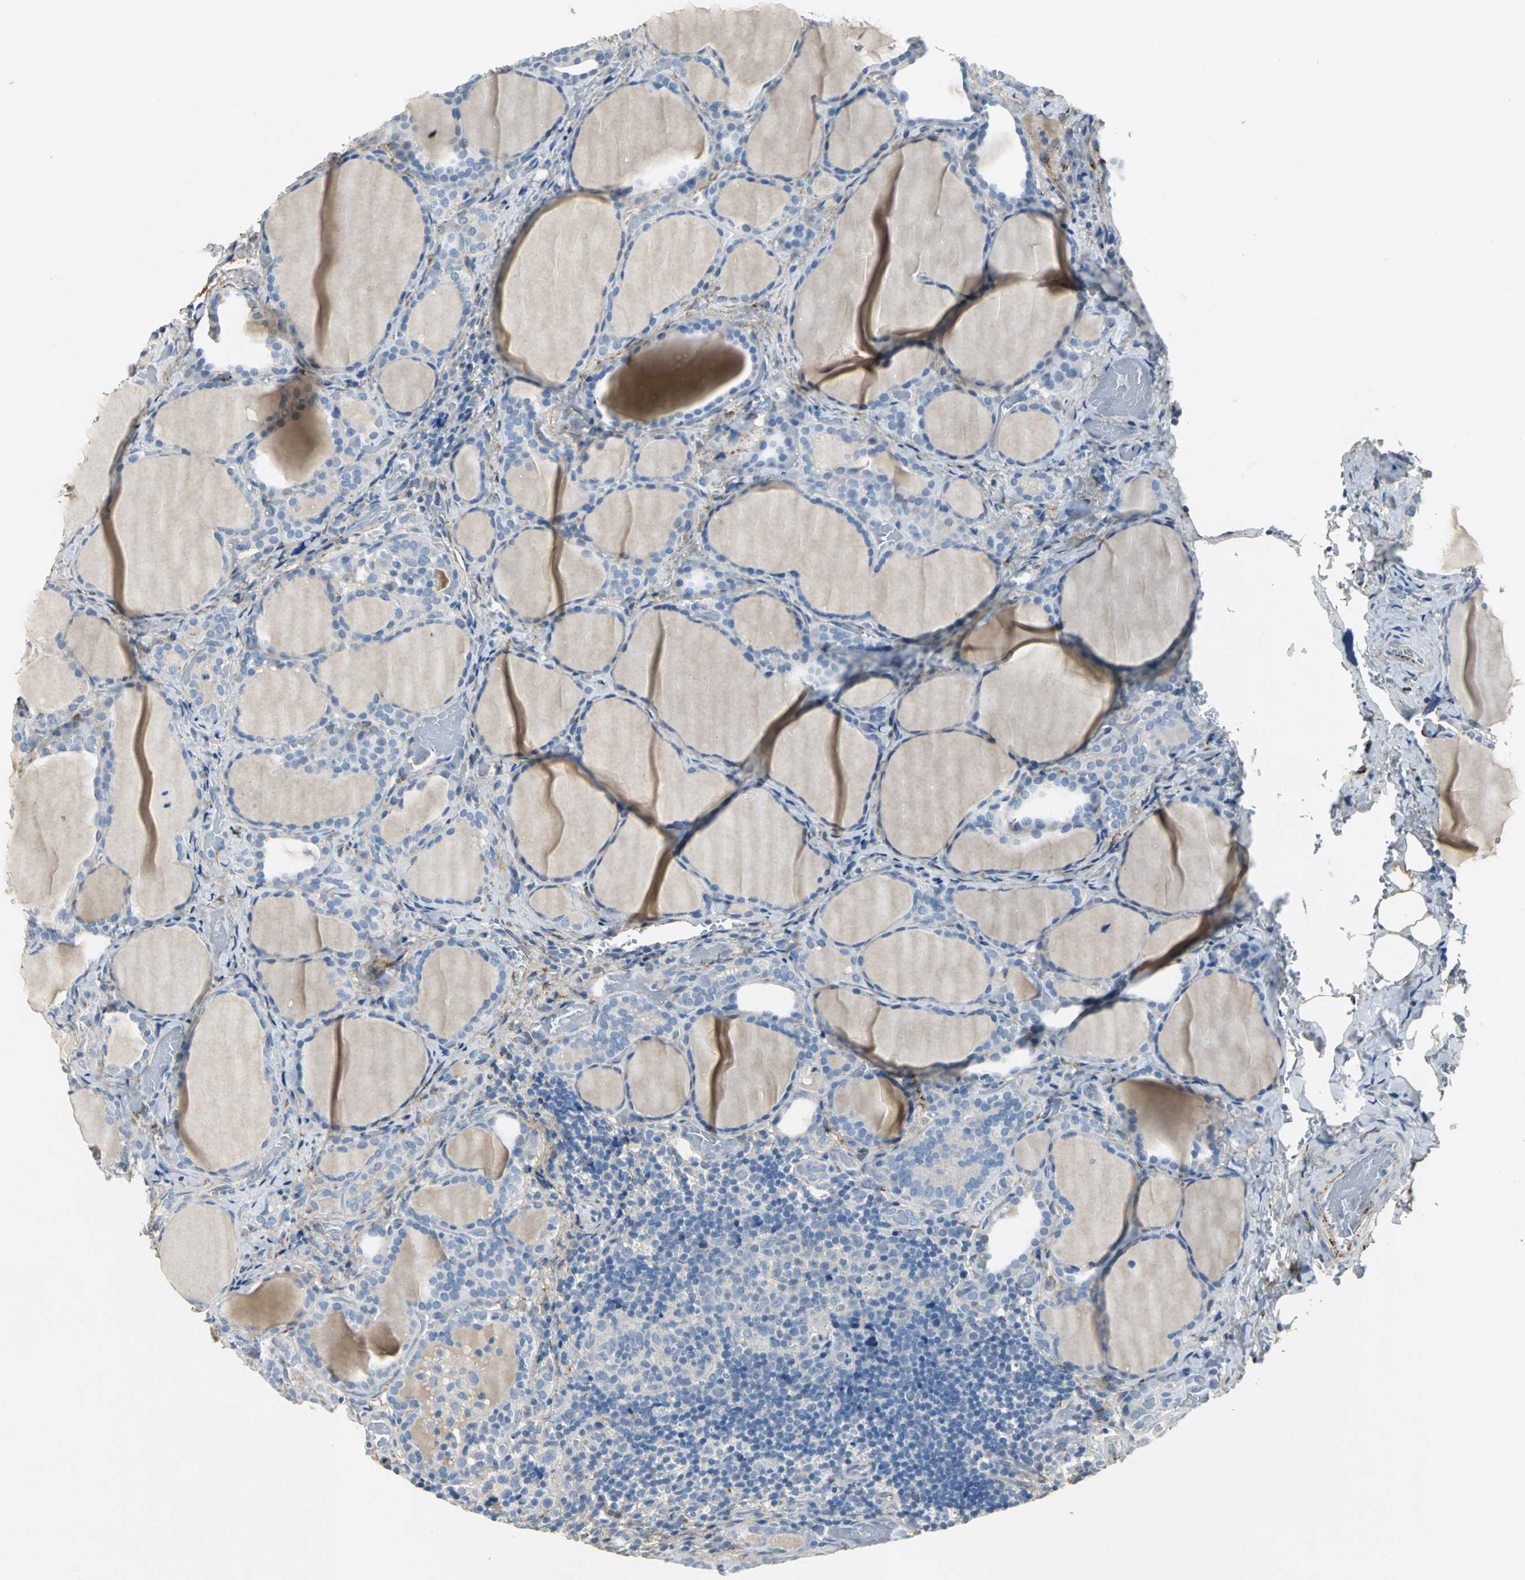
{"staining": {"intensity": "negative", "quantity": "none", "location": "none"}, "tissue": "thyroid cancer", "cell_type": "Tumor cells", "image_type": "cancer", "snomed": [{"axis": "morphology", "description": "Papillary adenocarcinoma, NOS"}, {"axis": "topography", "description": "Thyroid gland"}], "caption": "Immunohistochemistry of thyroid papillary adenocarcinoma displays no expression in tumor cells.", "gene": "EFNB3", "patient": {"sex": "female", "age": 30}}